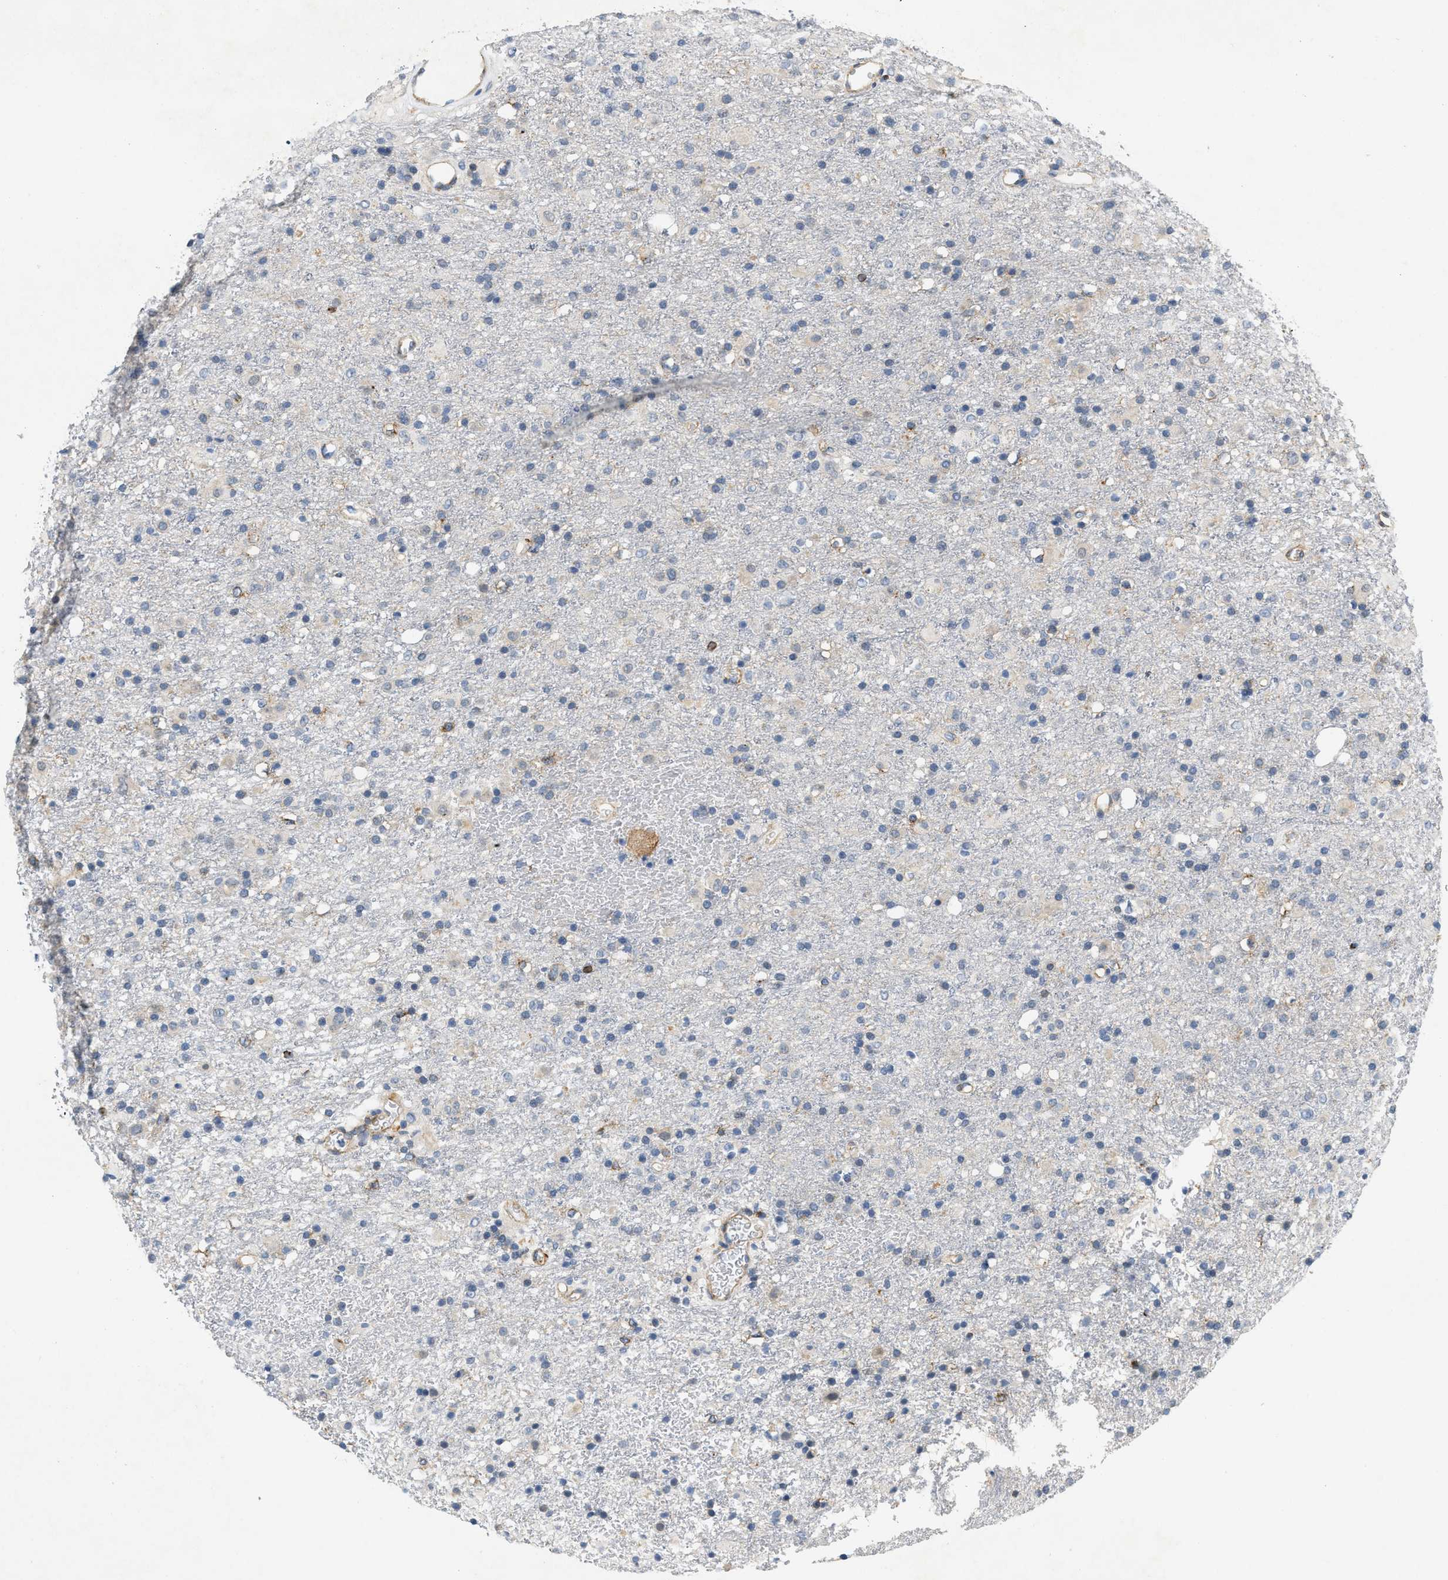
{"staining": {"intensity": "negative", "quantity": "none", "location": "none"}, "tissue": "glioma", "cell_type": "Tumor cells", "image_type": "cancer", "snomed": [{"axis": "morphology", "description": "Glioma, malignant, Low grade"}, {"axis": "topography", "description": "Brain"}], "caption": "Tumor cells are negative for protein expression in human glioma.", "gene": "PDGFRA", "patient": {"sex": "male", "age": 65}}